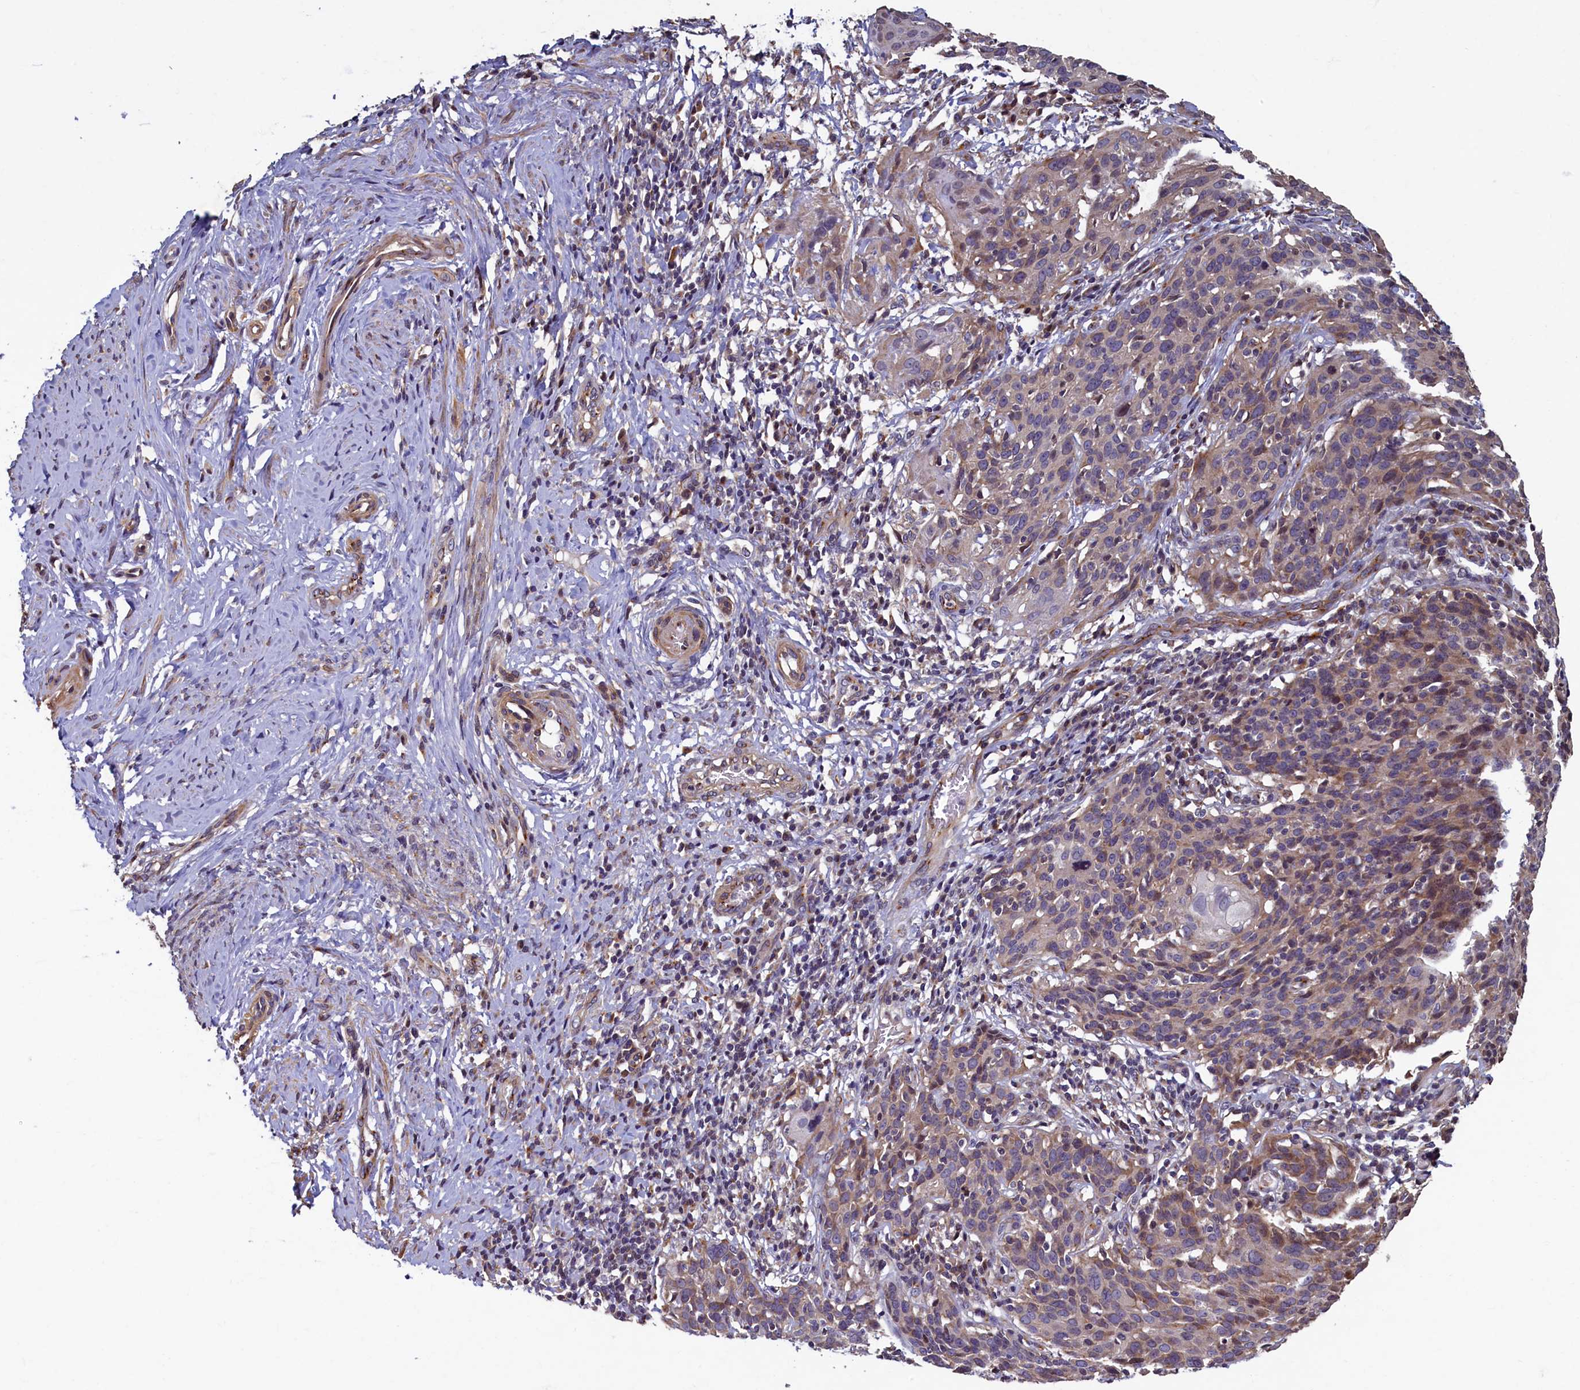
{"staining": {"intensity": "weak", "quantity": "25%-75%", "location": "cytoplasmic/membranous"}, "tissue": "cervical cancer", "cell_type": "Tumor cells", "image_type": "cancer", "snomed": [{"axis": "morphology", "description": "Squamous cell carcinoma, NOS"}, {"axis": "topography", "description": "Cervix"}], "caption": "Cervical cancer stained for a protein exhibits weak cytoplasmic/membranous positivity in tumor cells.", "gene": "TMEM181", "patient": {"sex": "female", "age": 50}}